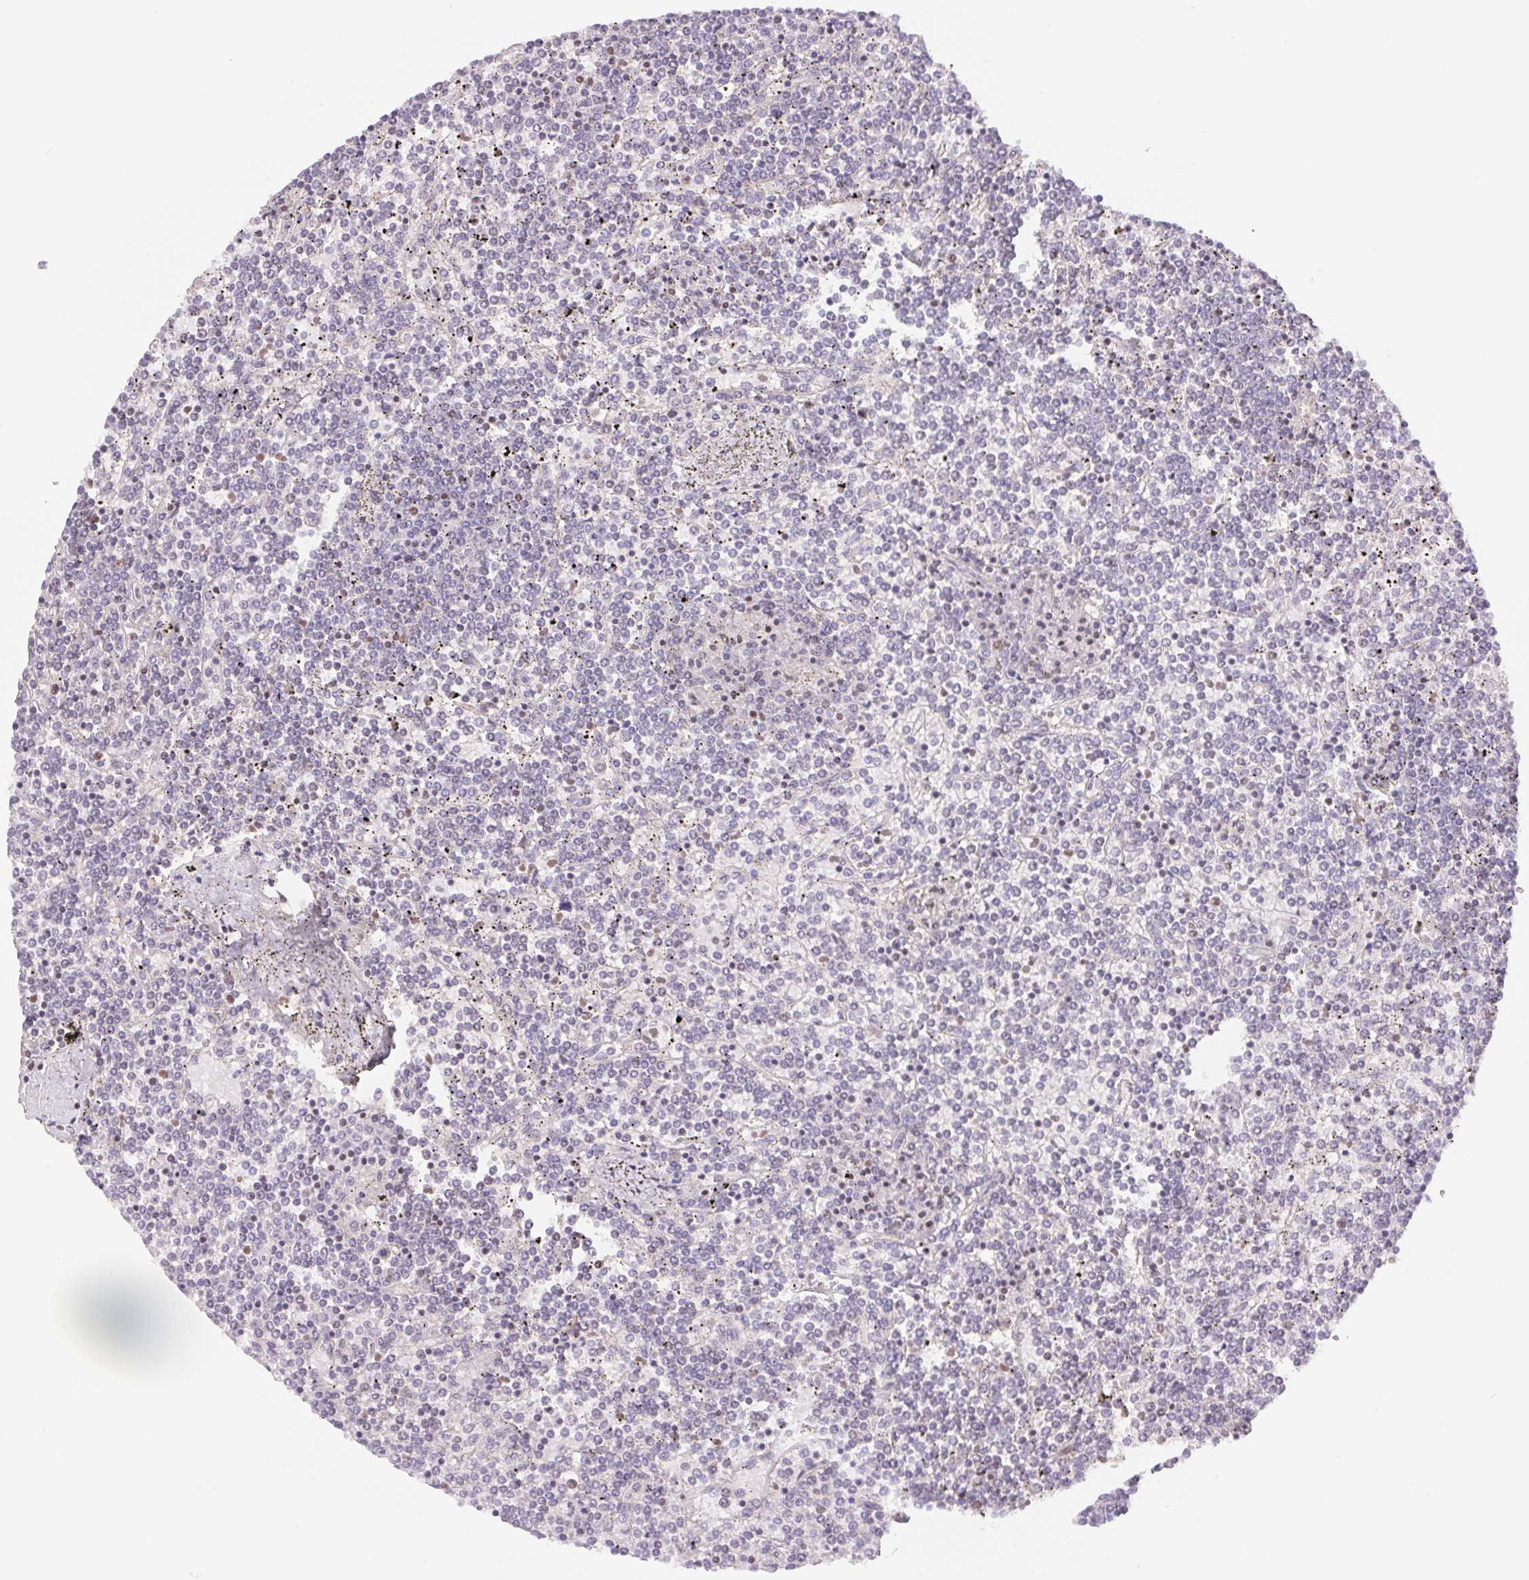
{"staining": {"intensity": "negative", "quantity": "none", "location": "none"}, "tissue": "lymphoma", "cell_type": "Tumor cells", "image_type": "cancer", "snomed": [{"axis": "morphology", "description": "Malignant lymphoma, non-Hodgkin's type, Low grade"}, {"axis": "topography", "description": "Spleen"}], "caption": "Immunohistochemical staining of lymphoma shows no significant positivity in tumor cells.", "gene": "TRERF1", "patient": {"sex": "female", "age": 19}}